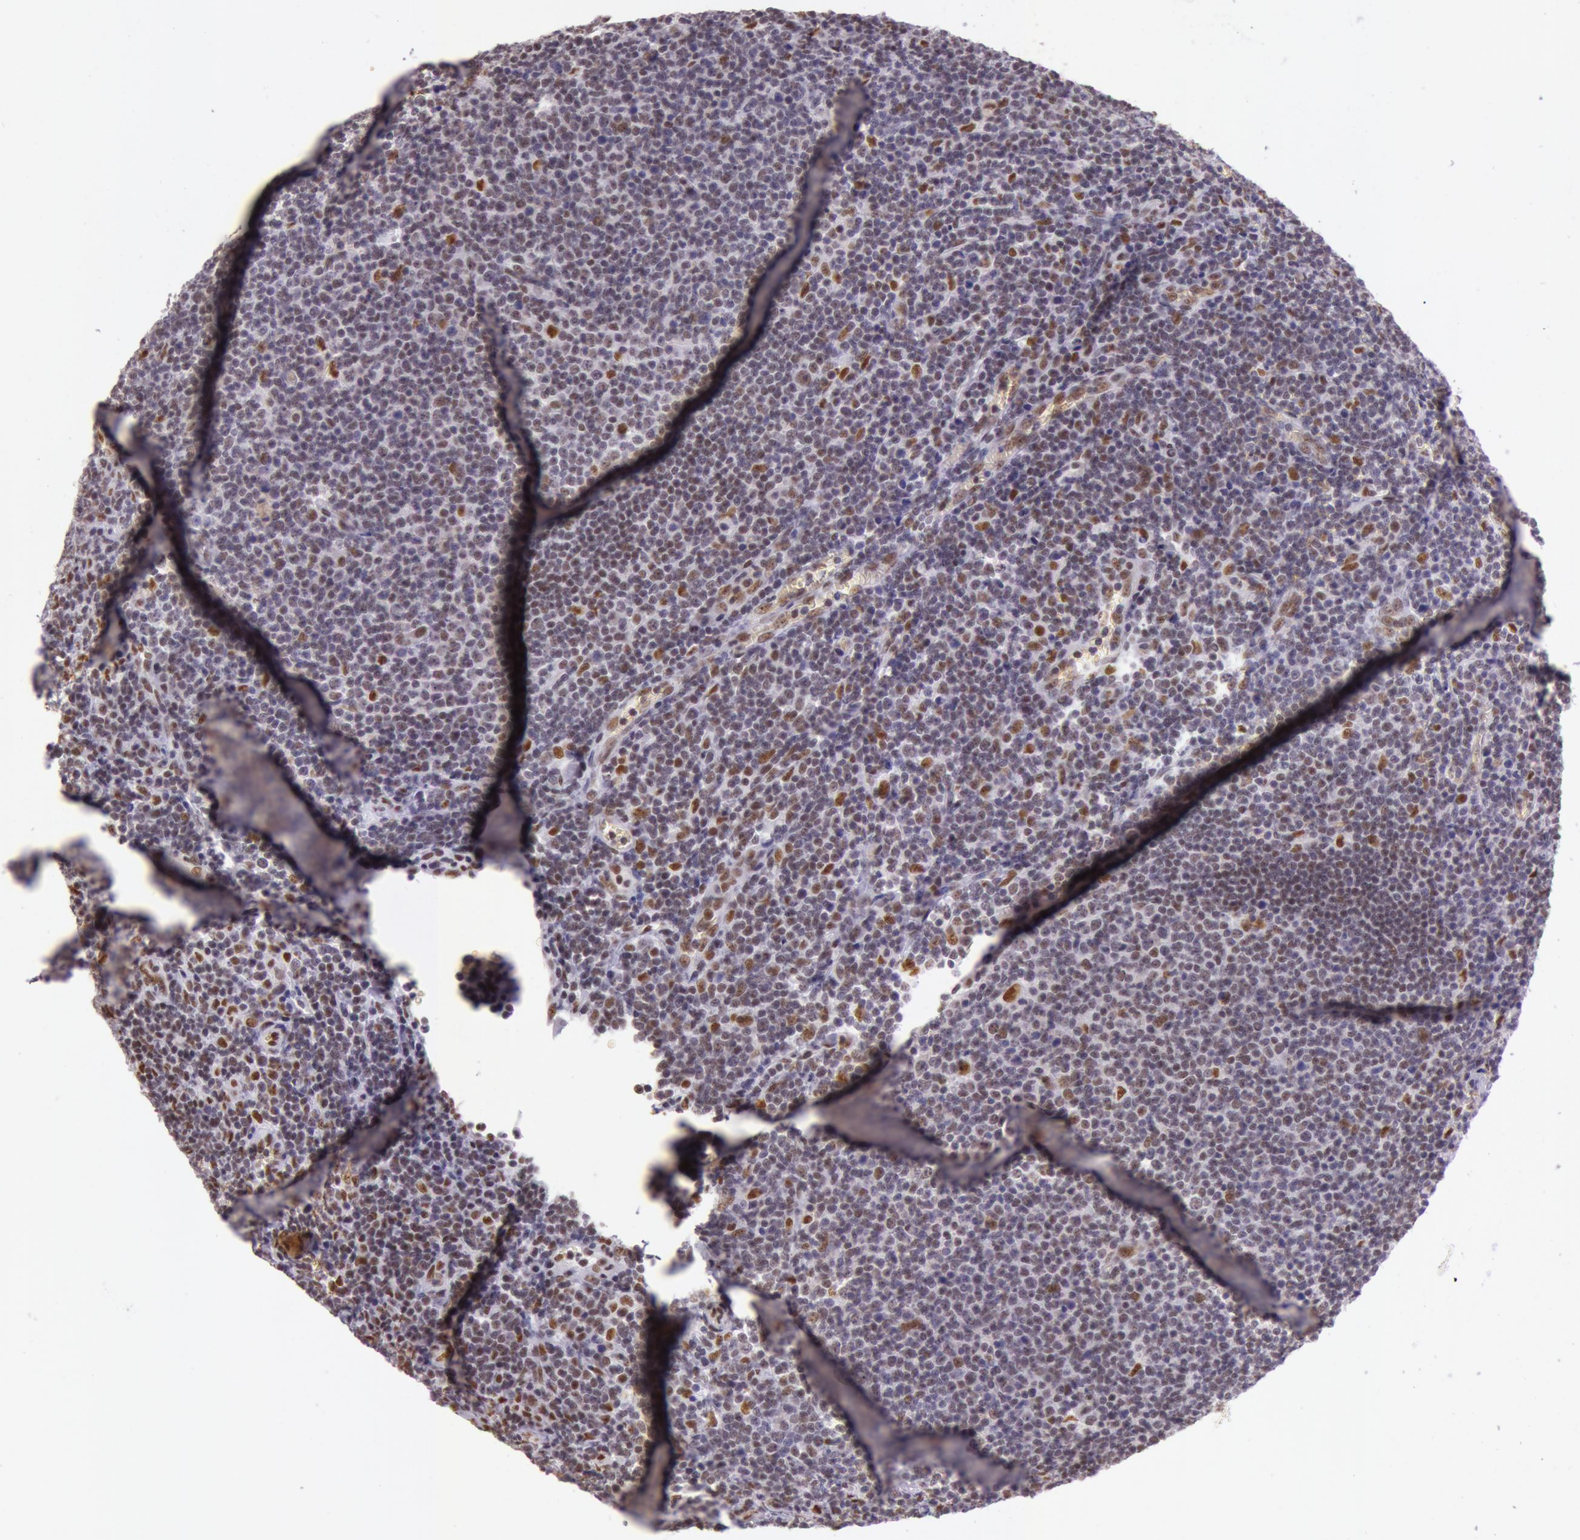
{"staining": {"intensity": "moderate", "quantity": ">75%", "location": "nuclear"}, "tissue": "lymphoma", "cell_type": "Tumor cells", "image_type": "cancer", "snomed": [{"axis": "morphology", "description": "Malignant lymphoma, non-Hodgkin's type, Low grade"}, {"axis": "topography", "description": "Lymph node"}], "caption": "Low-grade malignant lymphoma, non-Hodgkin's type was stained to show a protein in brown. There is medium levels of moderate nuclear staining in approximately >75% of tumor cells.", "gene": "NBN", "patient": {"sex": "male", "age": 74}}